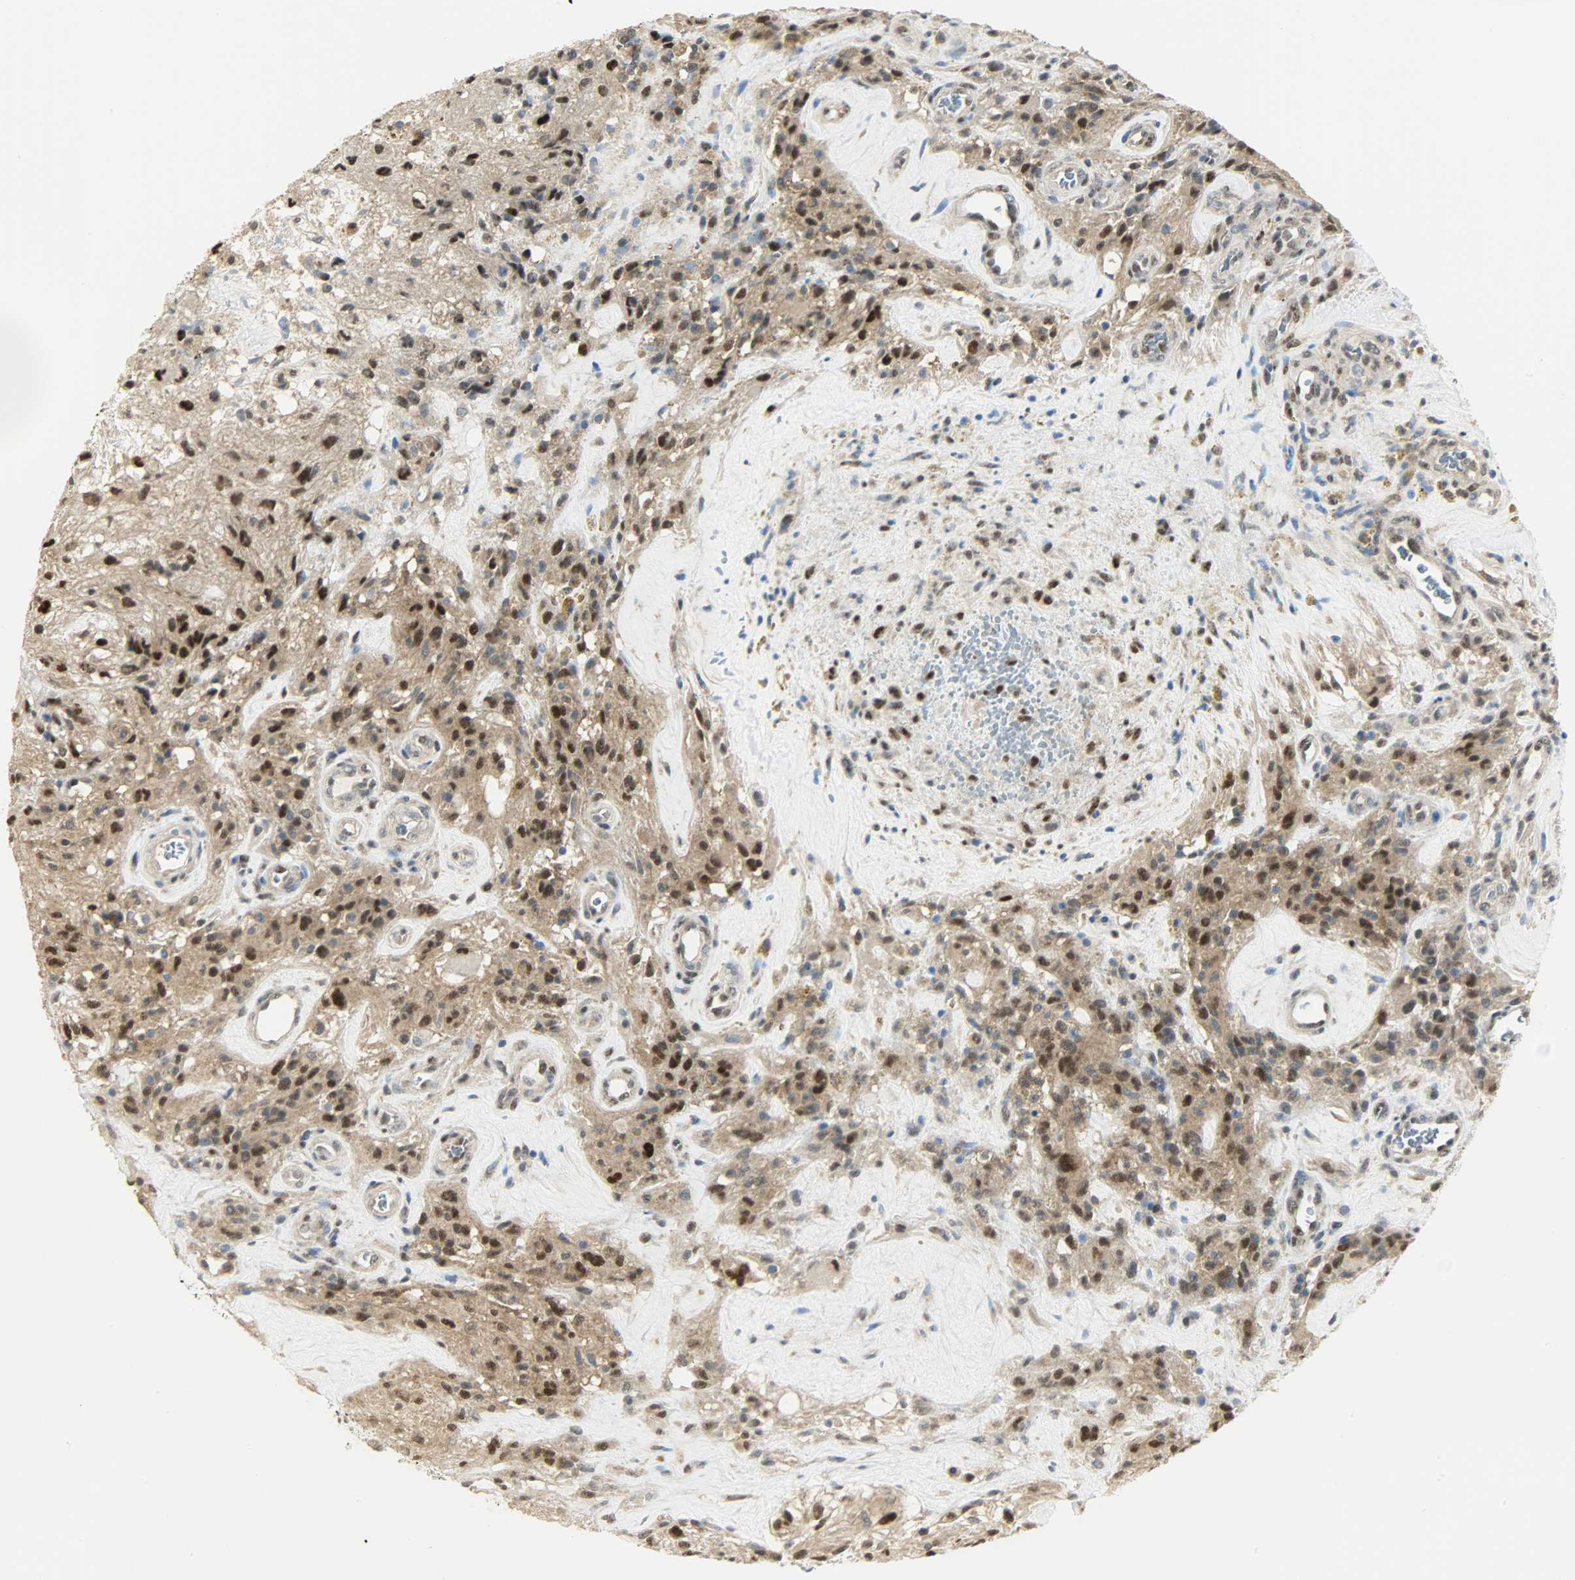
{"staining": {"intensity": "strong", "quantity": "25%-75%", "location": "nuclear"}, "tissue": "glioma", "cell_type": "Tumor cells", "image_type": "cancer", "snomed": [{"axis": "morphology", "description": "Normal tissue, NOS"}, {"axis": "morphology", "description": "Glioma, malignant, High grade"}, {"axis": "topography", "description": "Cerebral cortex"}], "caption": "Immunohistochemical staining of malignant glioma (high-grade) demonstrates high levels of strong nuclear protein expression in approximately 25%-75% of tumor cells. (DAB (3,3'-diaminobenzidine) IHC with brightfield microscopy, high magnification).", "gene": "NPEPL1", "patient": {"sex": "male", "age": 56}}